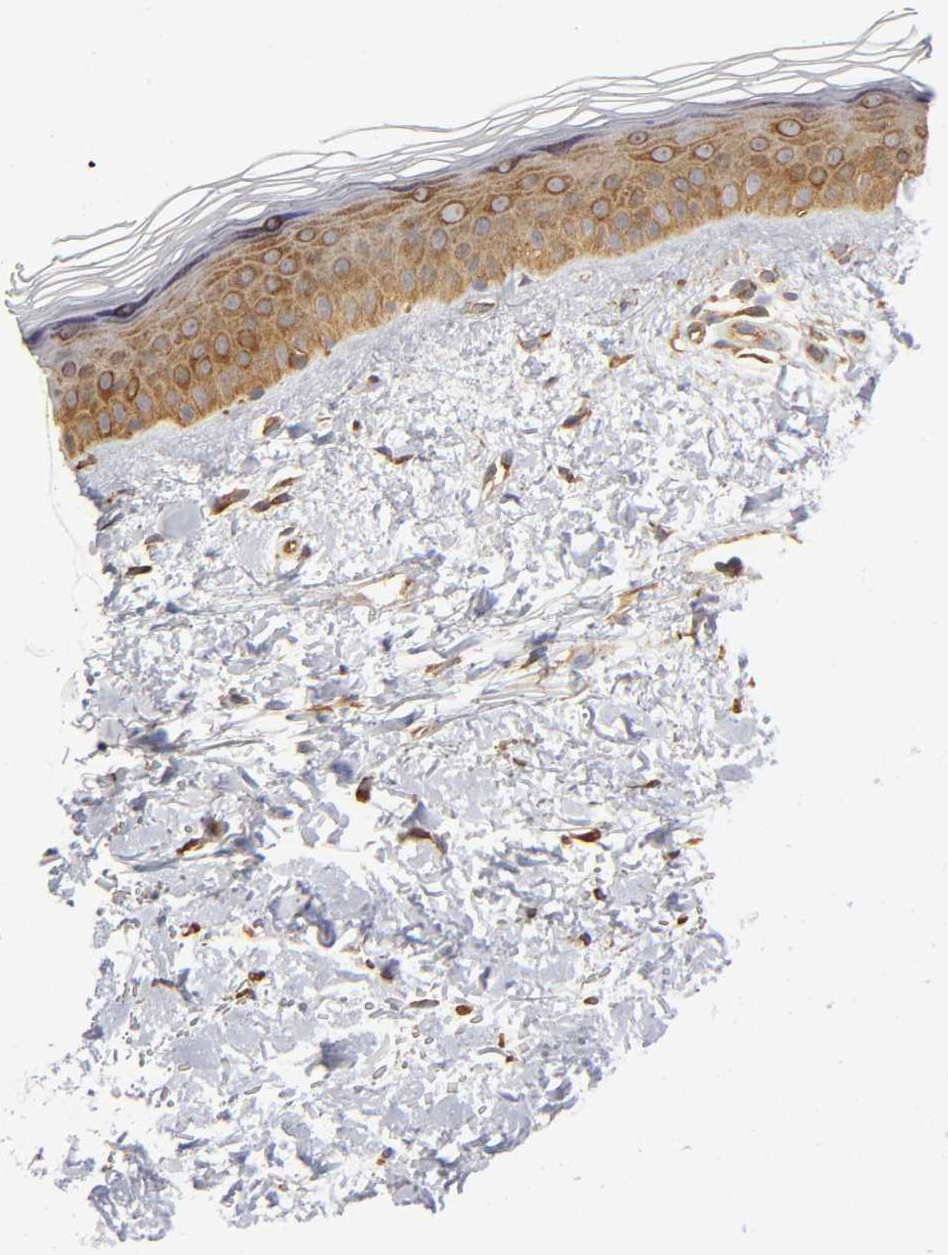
{"staining": {"intensity": "moderate", "quantity": ">75%", "location": "cytoplasmic/membranous"}, "tissue": "skin", "cell_type": "Fibroblasts", "image_type": "normal", "snomed": [{"axis": "morphology", "description": "Normal tissue, NOS"}, {"axis": "topography", "description": "Skin"}], "caption": "Approximately >75% of fibroblasts in normal human skin show moderate cytoplasmic/membranous protein positivity as visualized by brown immunohistochemical staining.", "gene": "RPL14", "patient": {"sex": "female", "age": 19}}